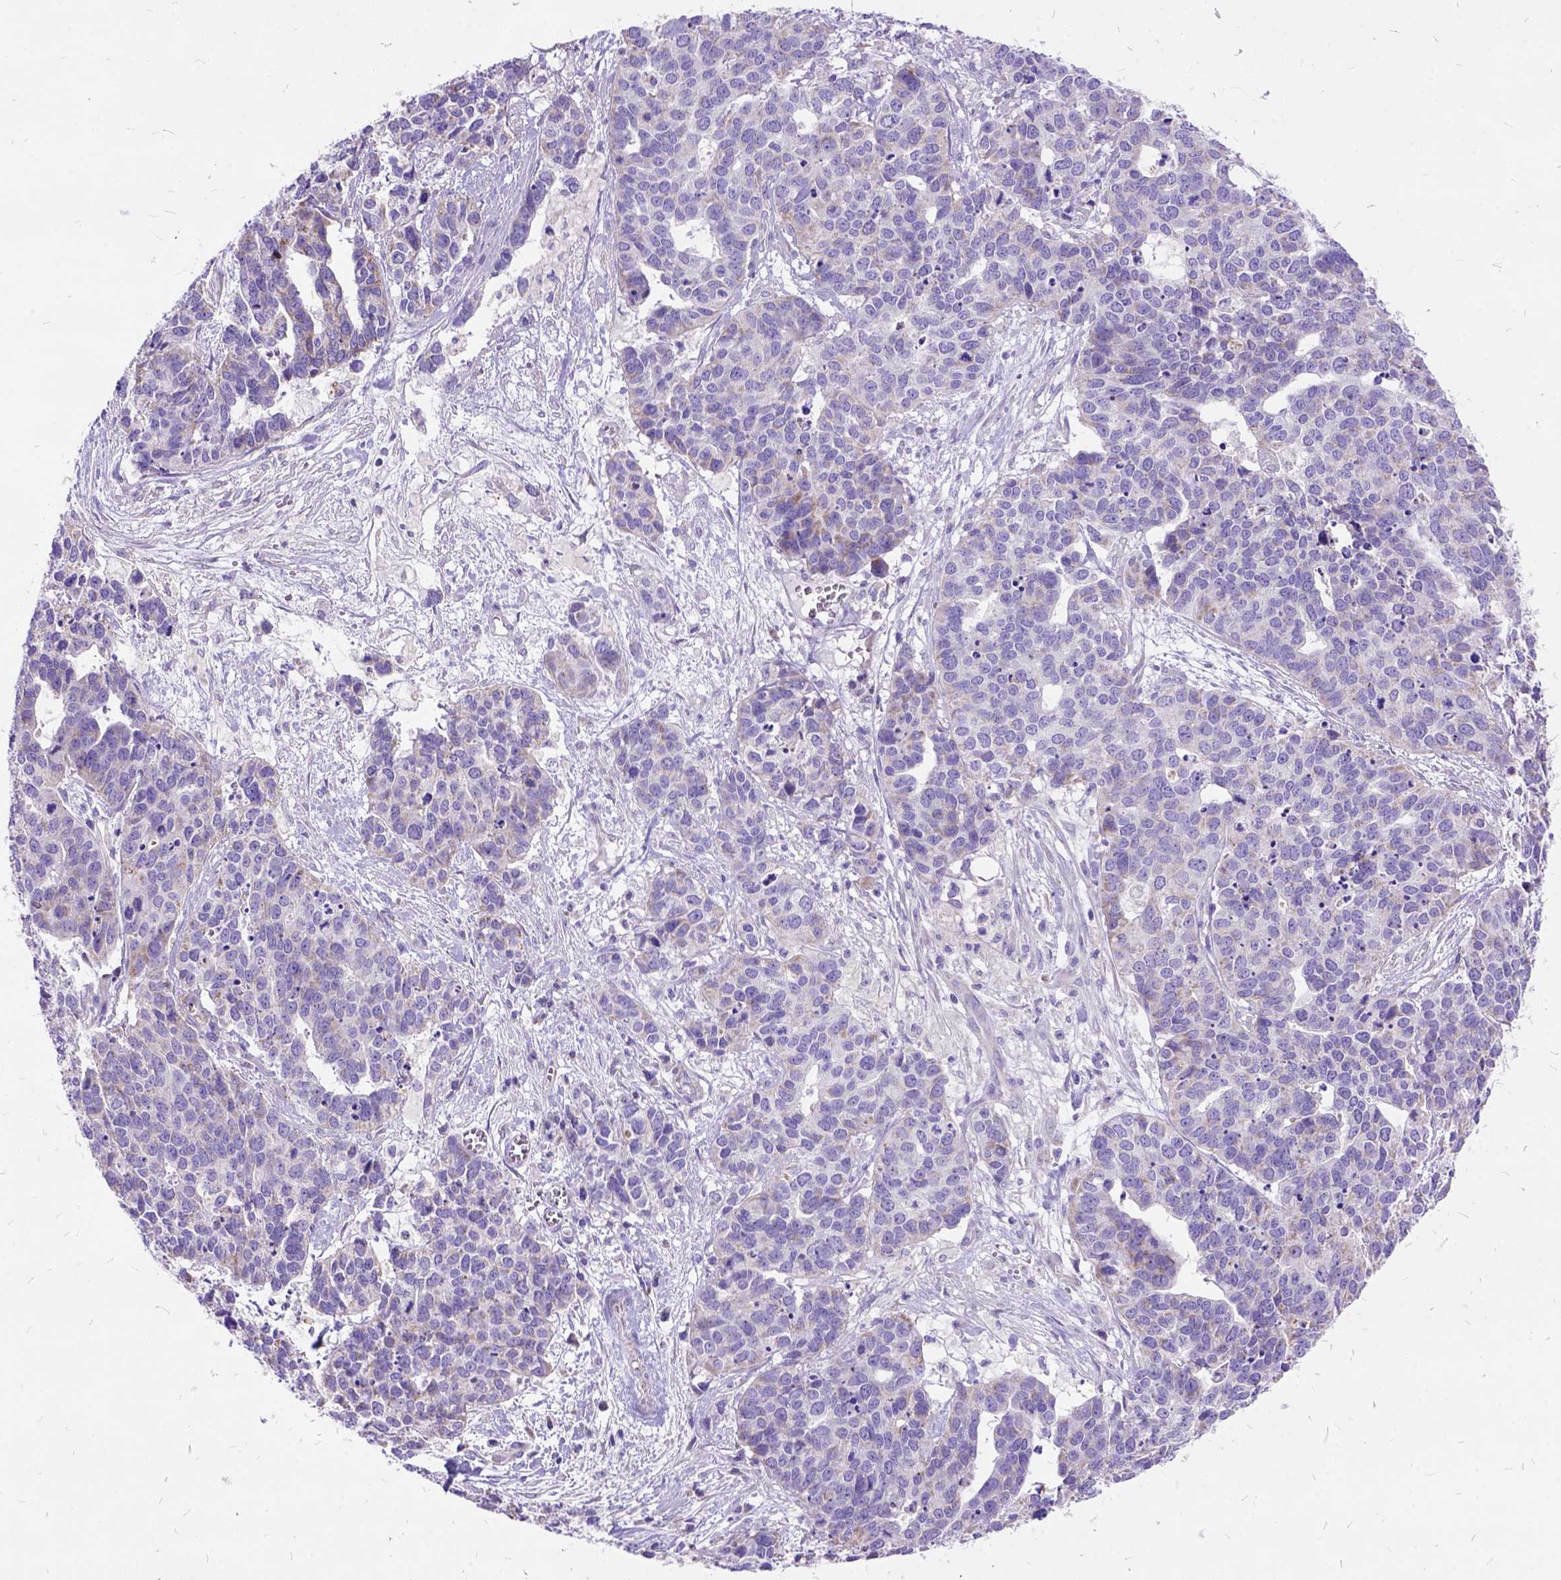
{"staining": {"intensity": "negative", "quantity": "none", "location": "none"}, "tissue": "ovarian cancer", "cell_type": "Tumor cells", "image_type": "cancer", "snomed": [{"axis": "morphology", "description": "Carcinoma, endometroid"}, {"axis": "topography", "description": "Ovary"}], "caption": "A histopathology image of ovarian cancer stained for a protein exhibits no brown staining in tumor cells.", "gene": "CTAG2", "patient": {"sex": "female", "age": 65}}